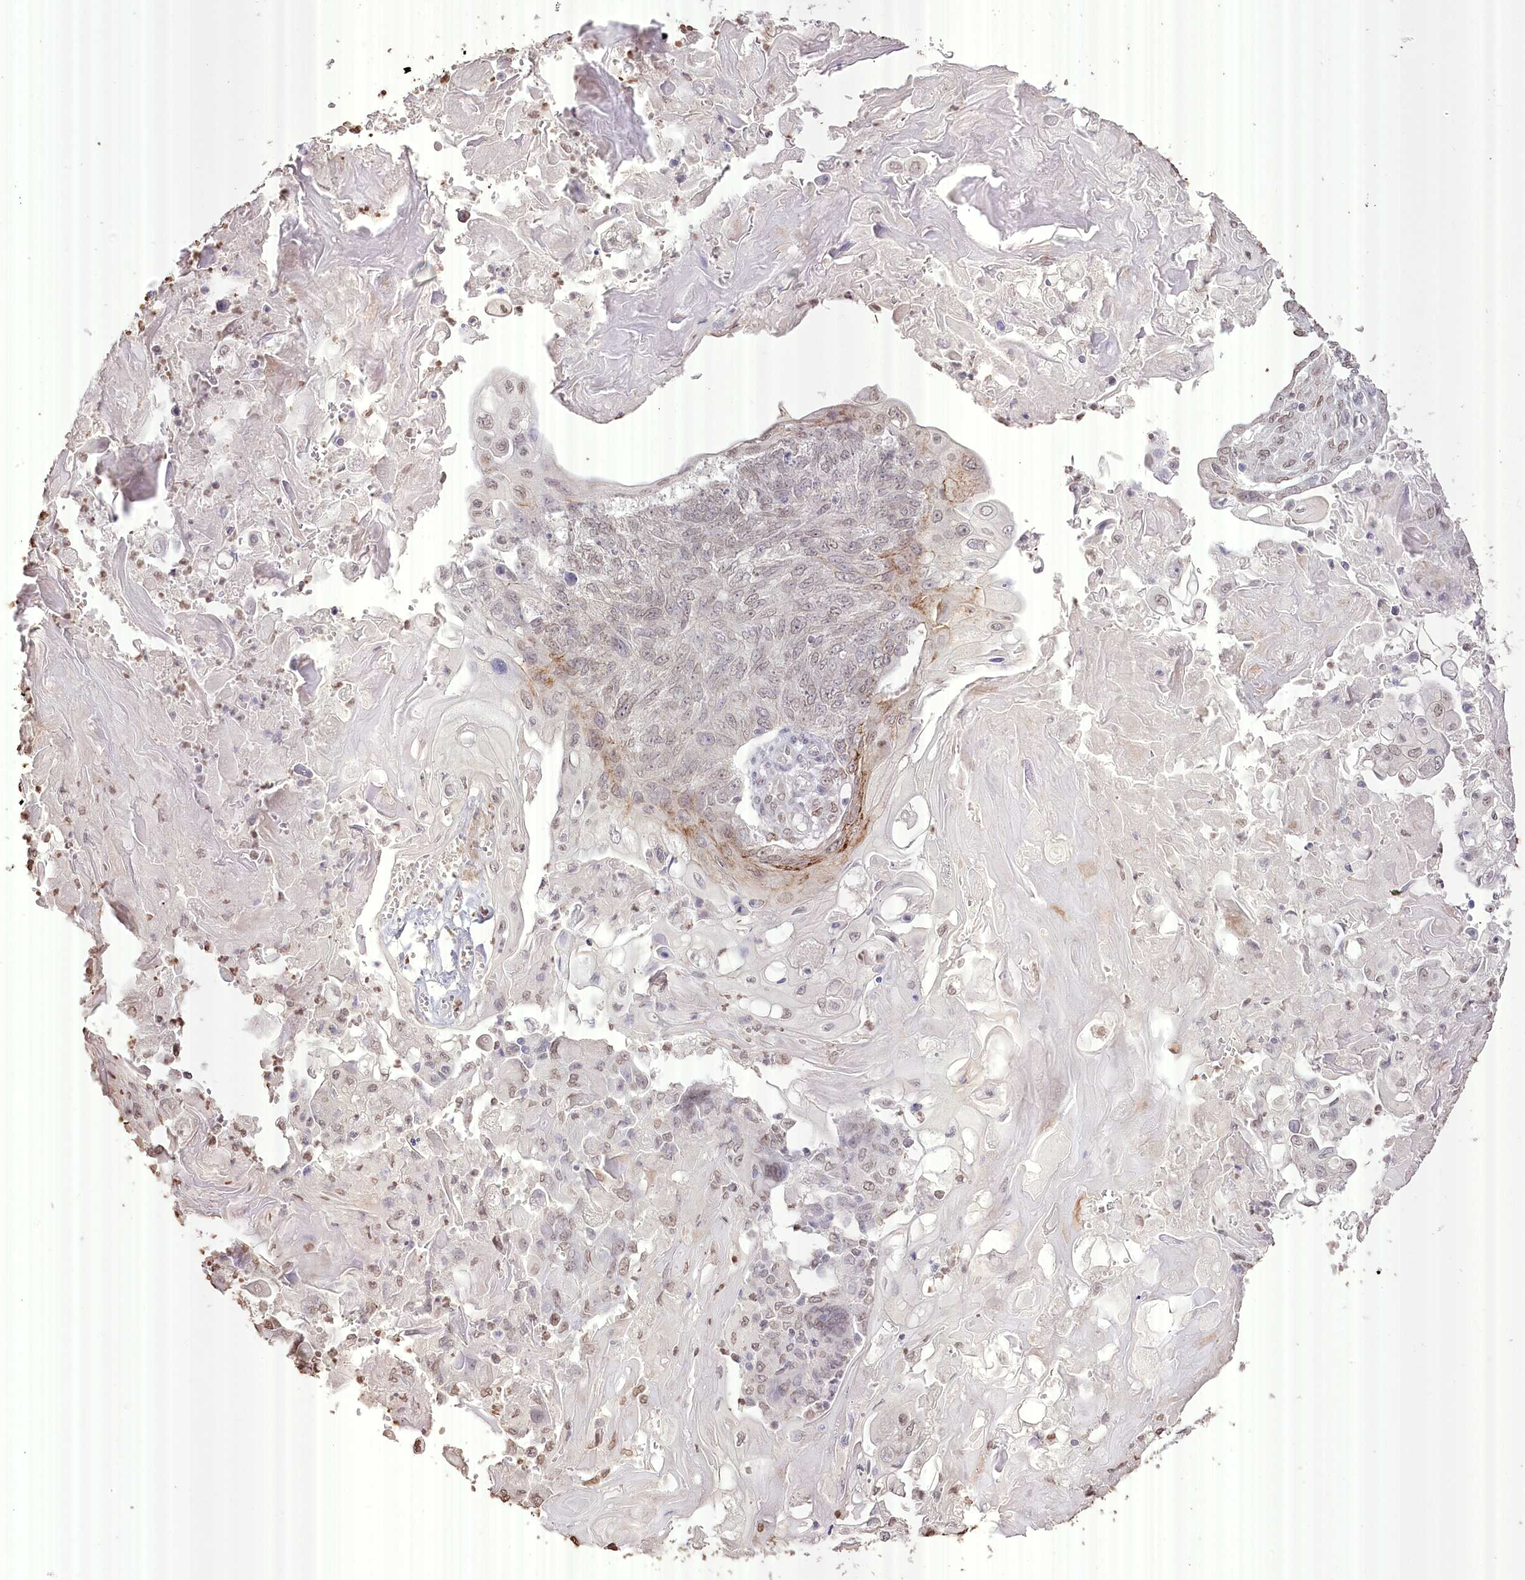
{"staining": {"intensity": "weak", "quantity": "<25%", "location": "cytoplasmic/membranous,nuclear"}, "tissue": "endometrial cancer", "cell_type": "Tumor cells", "image_type": "cancer", "snomed": [{"axis": "morphology", "description": "Adenocarcinoma, NOS"}, {"axis": "topography", "description": "Endometrium"}], "caption": "This is an IHC micrograph of endometrial cancer. There is no expression in tumor cells.", "gene": "SLC39A10", "patient": {"sex": "female", "age": 32}}